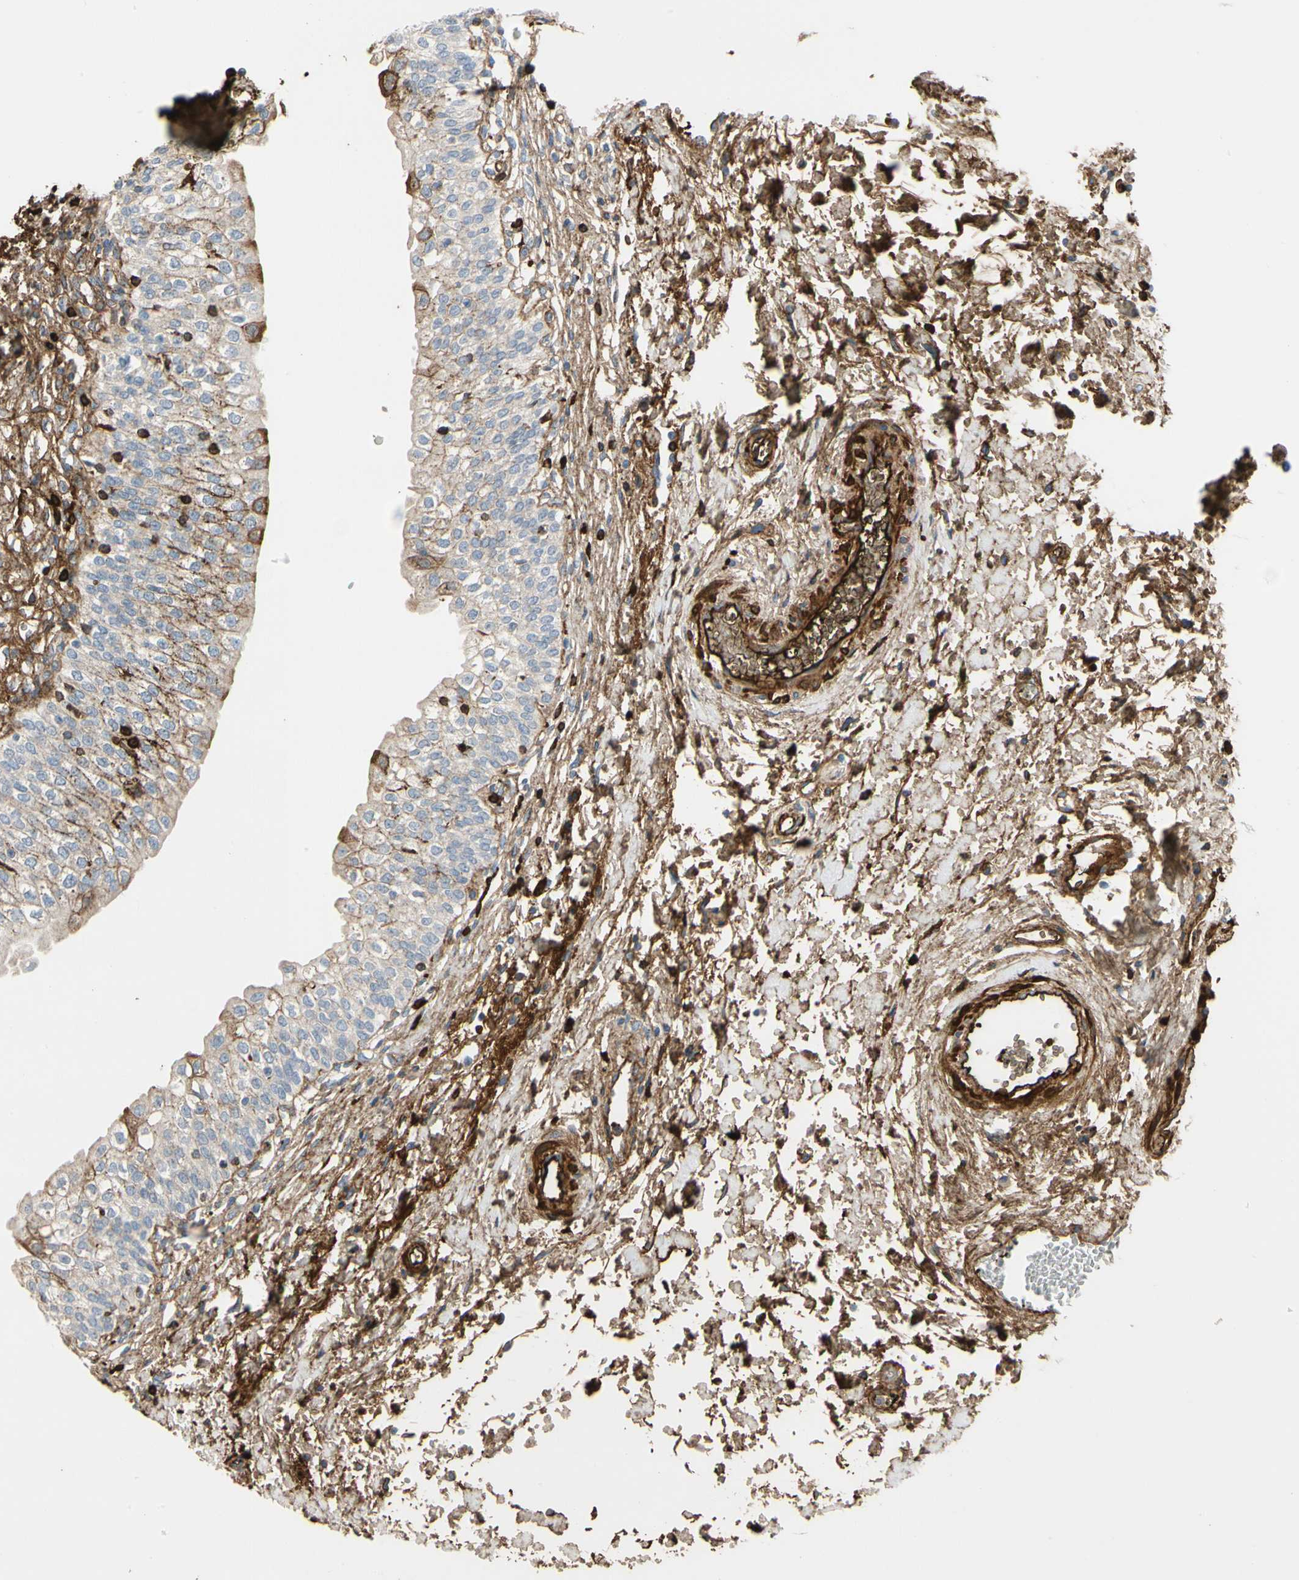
{"staining": {"intensity": "moderate", "quantity": "25%-75%", "location": "cytoplasmic/membranous"}, "tissue": "urinary bladder", "cell_type": "Urothelial cells", "image_type": "normal", "snomed": [{"axis": "morphology", "description": "Normal tissue, NOS"}, {"axis": "topography", "description": "Urinary bladder"}], "caption": "Moderate cytoplasmic/membranous staining is present in about 25%-75% of urothelial cells in normal urinary bladder. (IHC, brightfield microscopy, high magnification).", "gene": "FGB", "patient": {"sex": "male", "age": 55}}